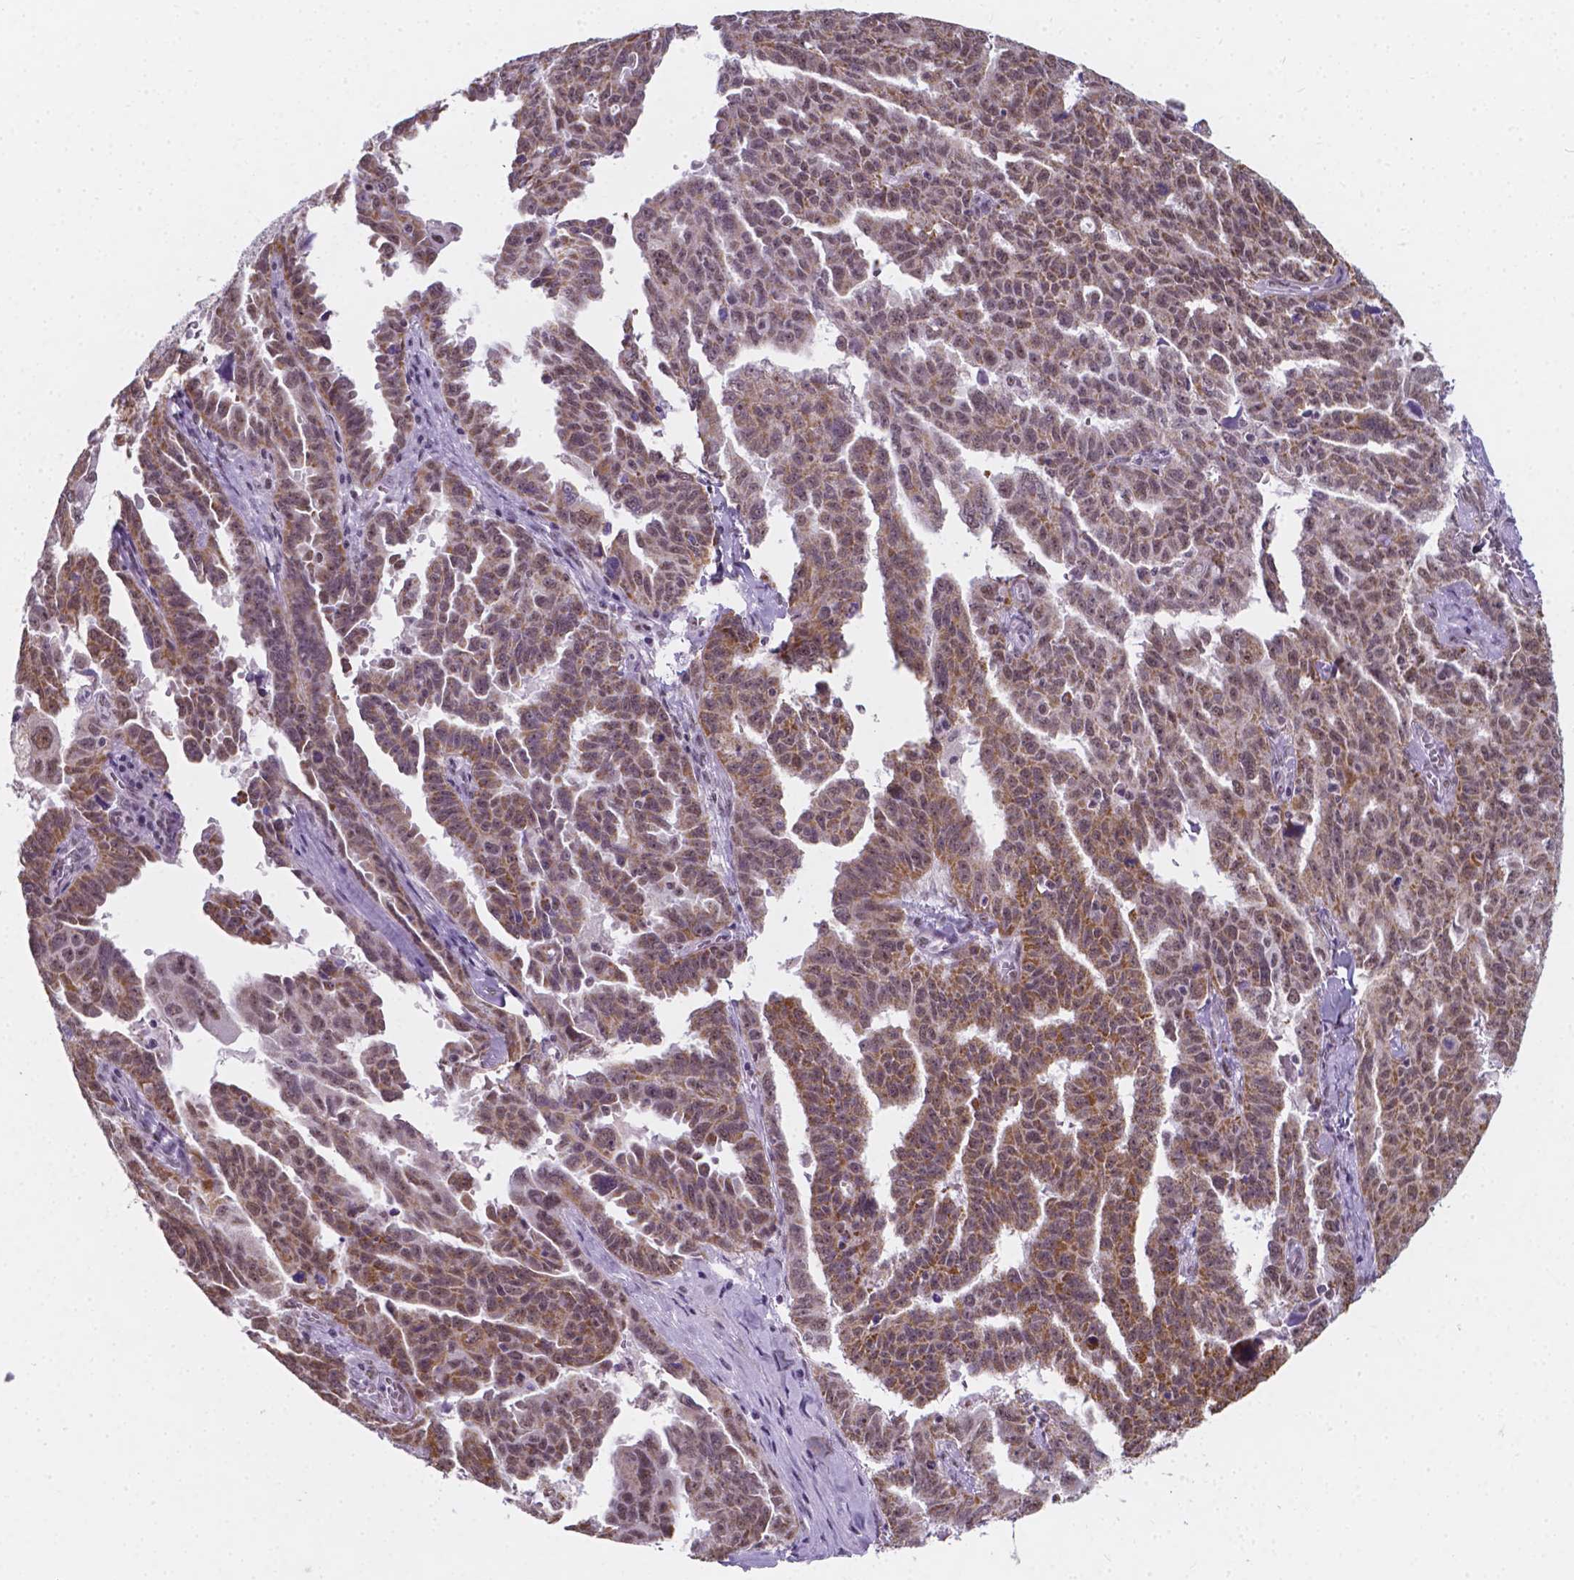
{"staining": {"intensity": "moderate", "quantity": ">75%", "location": "cytoplasmic/membranous,nuclear"}, "tissue": "ovarian cancer", "cell_type": "Tumor cells", "image_type": "cancer", "snomed": [{"axis": "morphology", "description": "Adenocarcinoma, NOS"}, {"axis": "morphology", "description": "Carcinoma, endometroid"}, {"axis": "topography", "description": "Ovary"}], "caption": "Immunohistochemistry (DAB (3,3'-diaminobenzidine)) staining of human ovarian cancer (adenocarcinoma) demonstrates moderate cytoplasmic/membranous and nuclear protein staining in about >75% of tumor cells.", "gene": "BCAS2", "patient": {"sex": "female", "age": 72}}